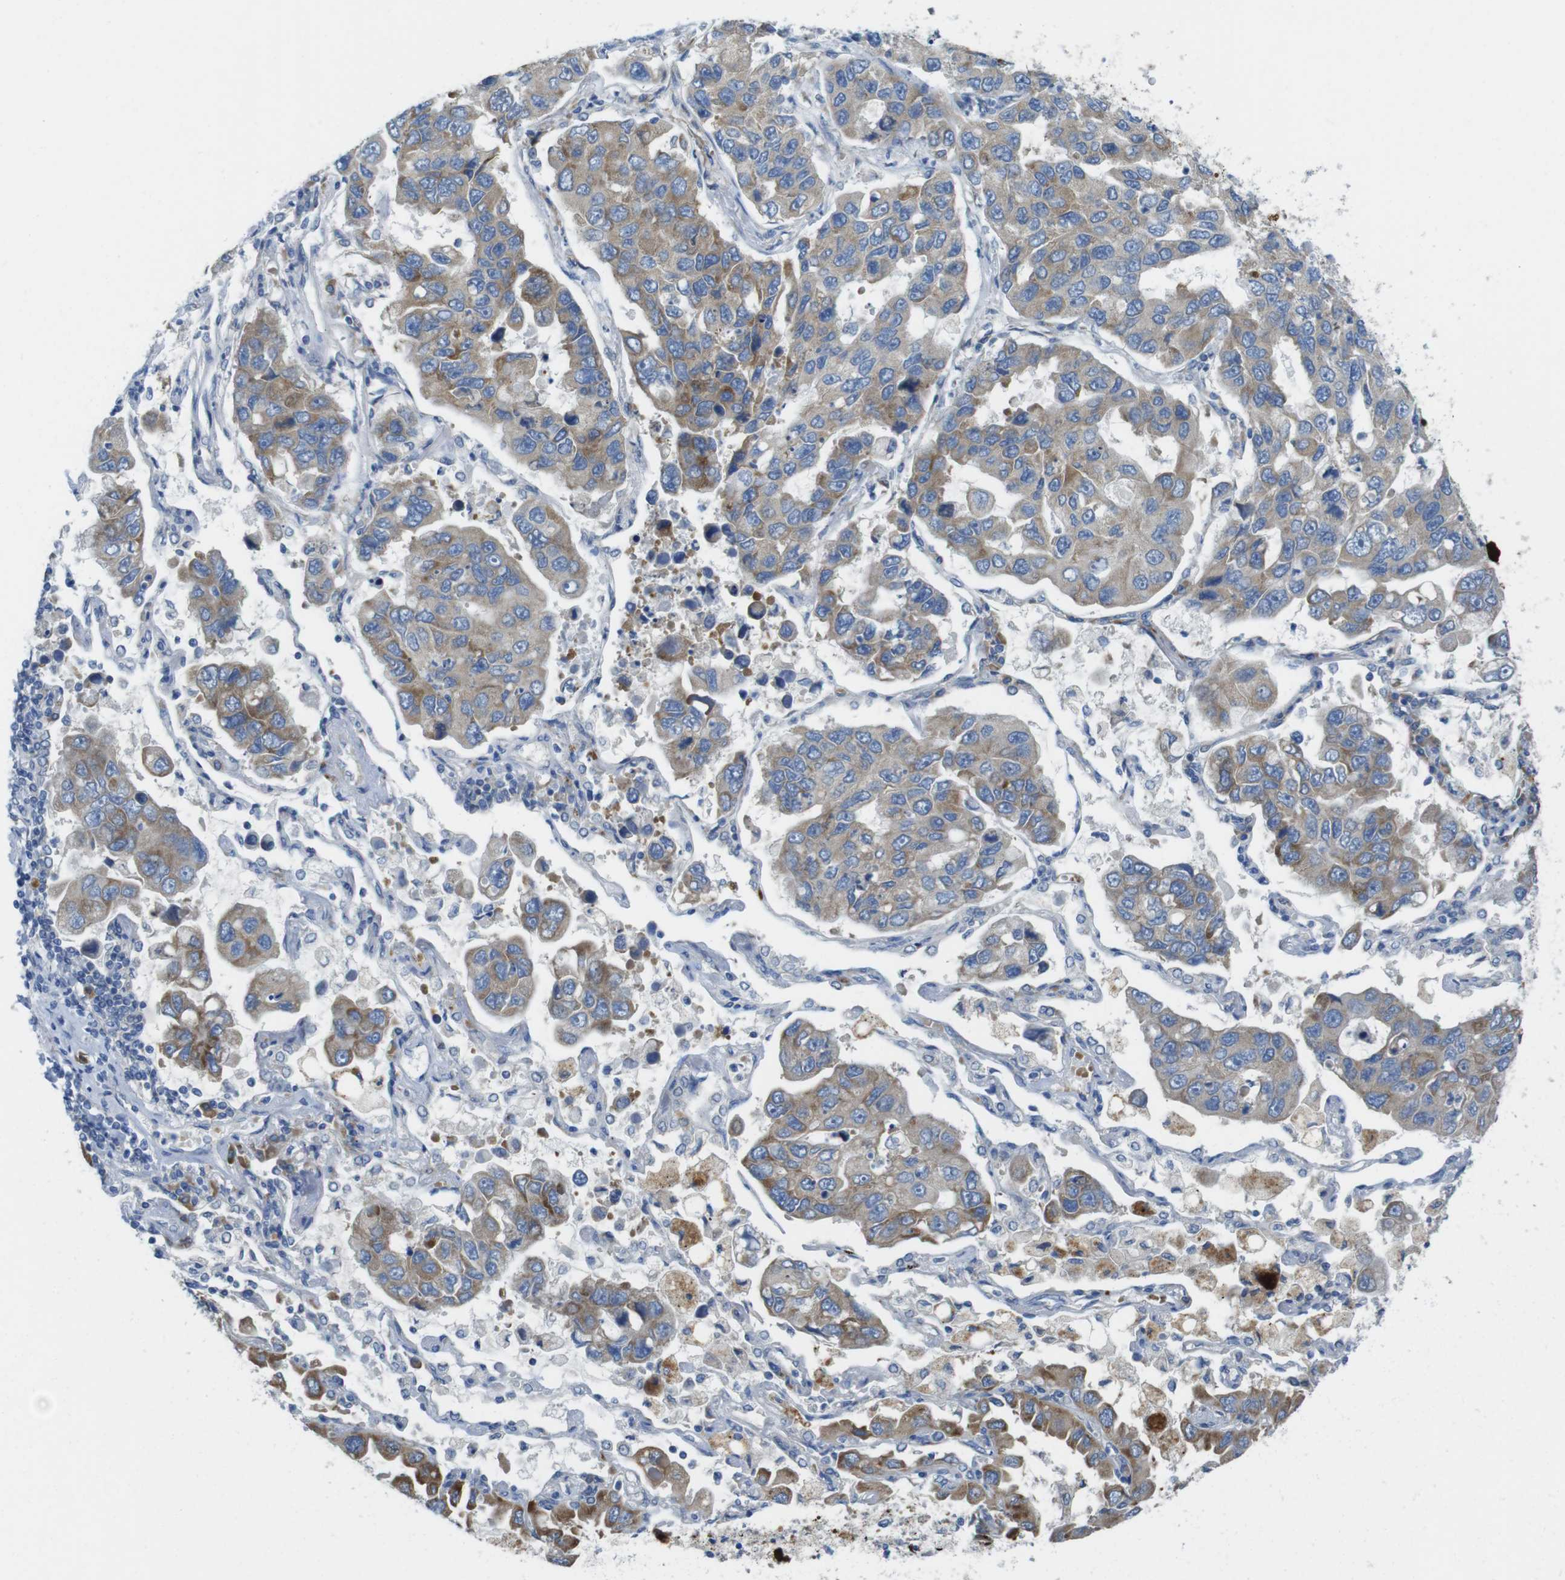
{"staining": {"intensity": "moderate", "quantity": ">75%", "location": "cytoplasmic/membranous"}, "tissue": "lung cancer", "cell_type": "Tumor cells", "image_type": "cancer", "snomed": [{"axis": "morphology", "description": "Adenocarcinoma, NOS"}, {"axis": "topography", "description": "Lung"}], "caption": "DAB (3,3'-diaminobenzidine) immunohistochemical staining of human lung adenocarcinoma exhibits moderate cytoplasmic/membranous protein staining in approximately >75% of tumor cells.", "gene": "TMEM234", "patient": {"sex": "male", "age": 64}}